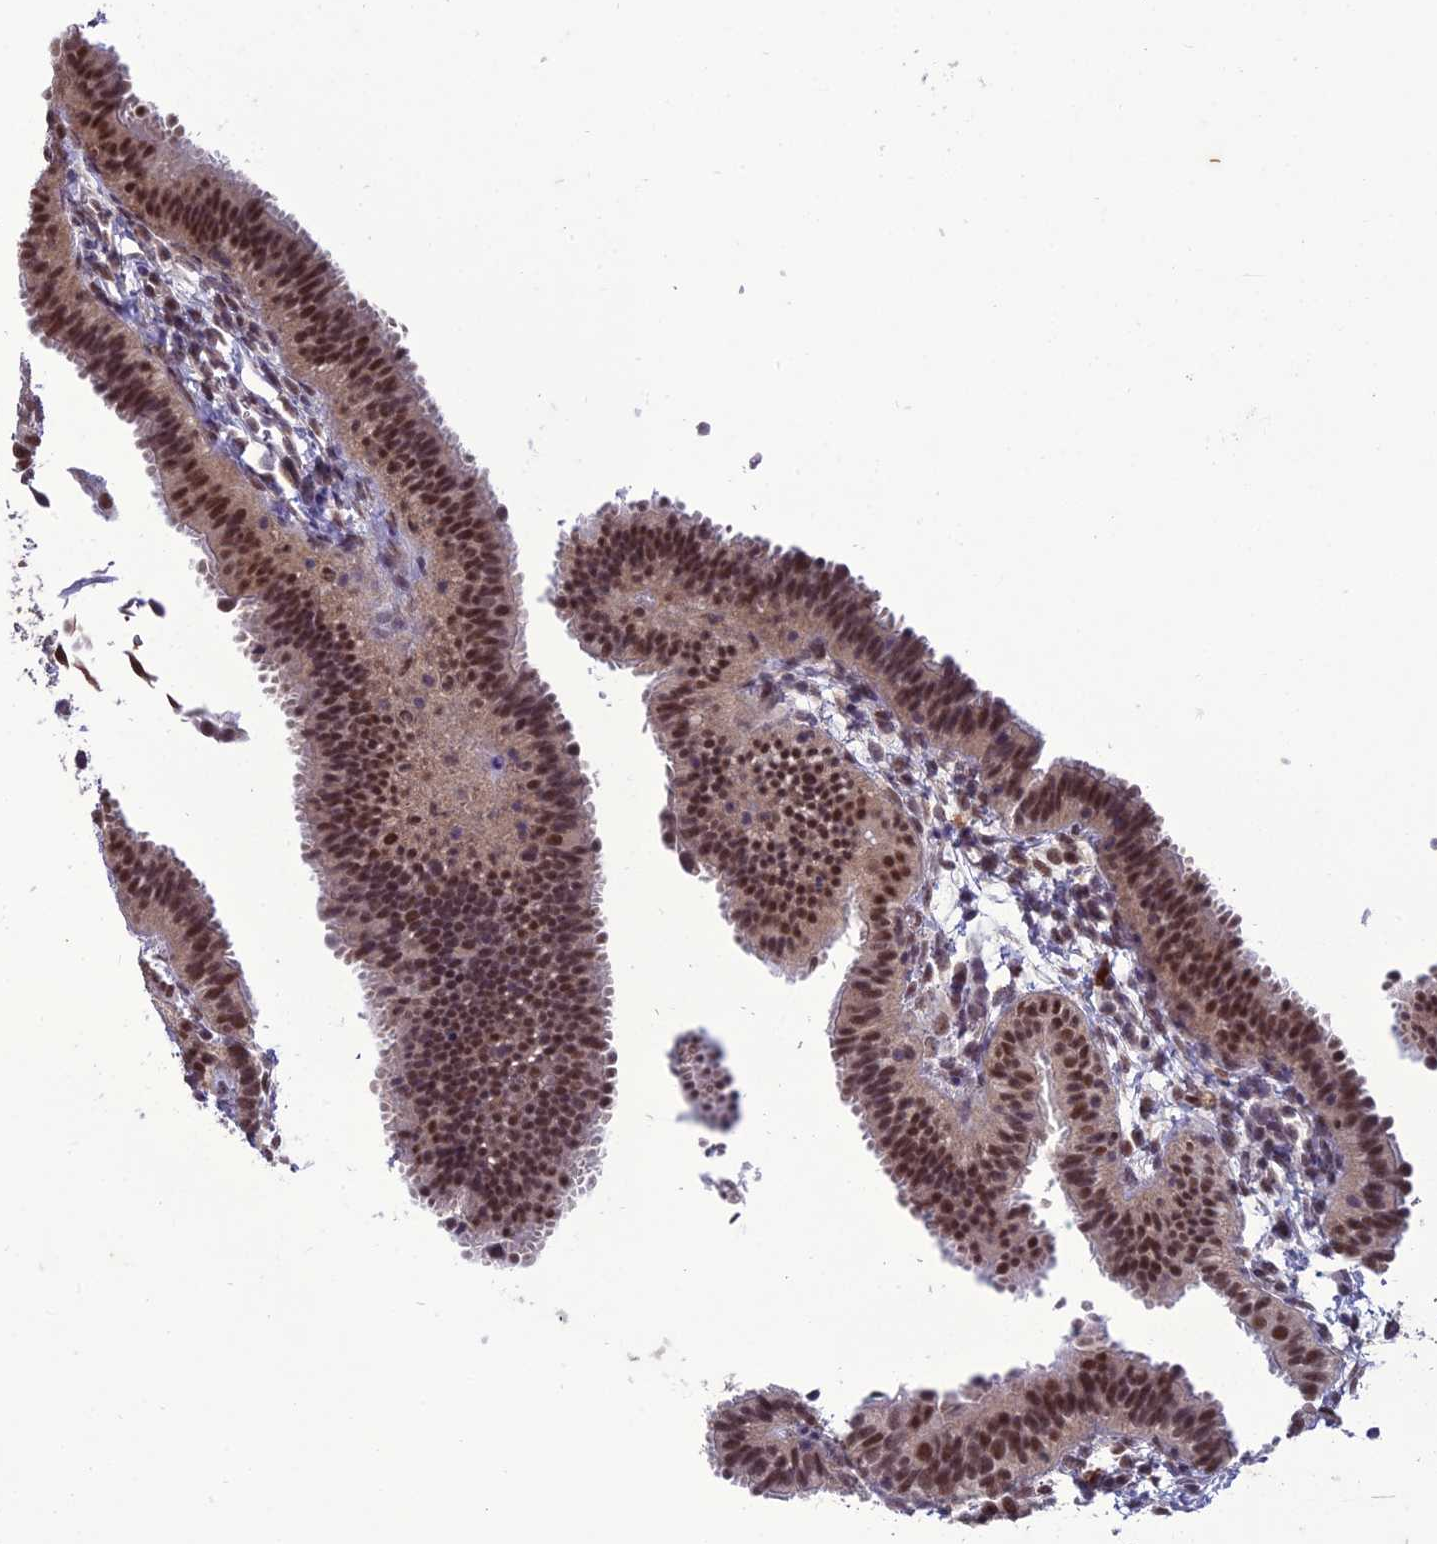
{"staining": {"intensity": "strong", "quantity": ">75%", "location": "nuclear"}, "tissue": "fallopian tube", "cell_type": "Glandular cells", "image_type": "normal", "snomed": [{"axis": "morphology", "description": "Normal tissue, NOS"}, {"axis": "topography", "description": "Fallopian tube"}], "caption": "IHC micrograph of benign fallopian tube stained for a protein (brown), which reveals high levels of strong nuclear staining in about >75% of glandular cells.", "gene": "RANBP3", "patient": {"sex": "female", "age": 35}}